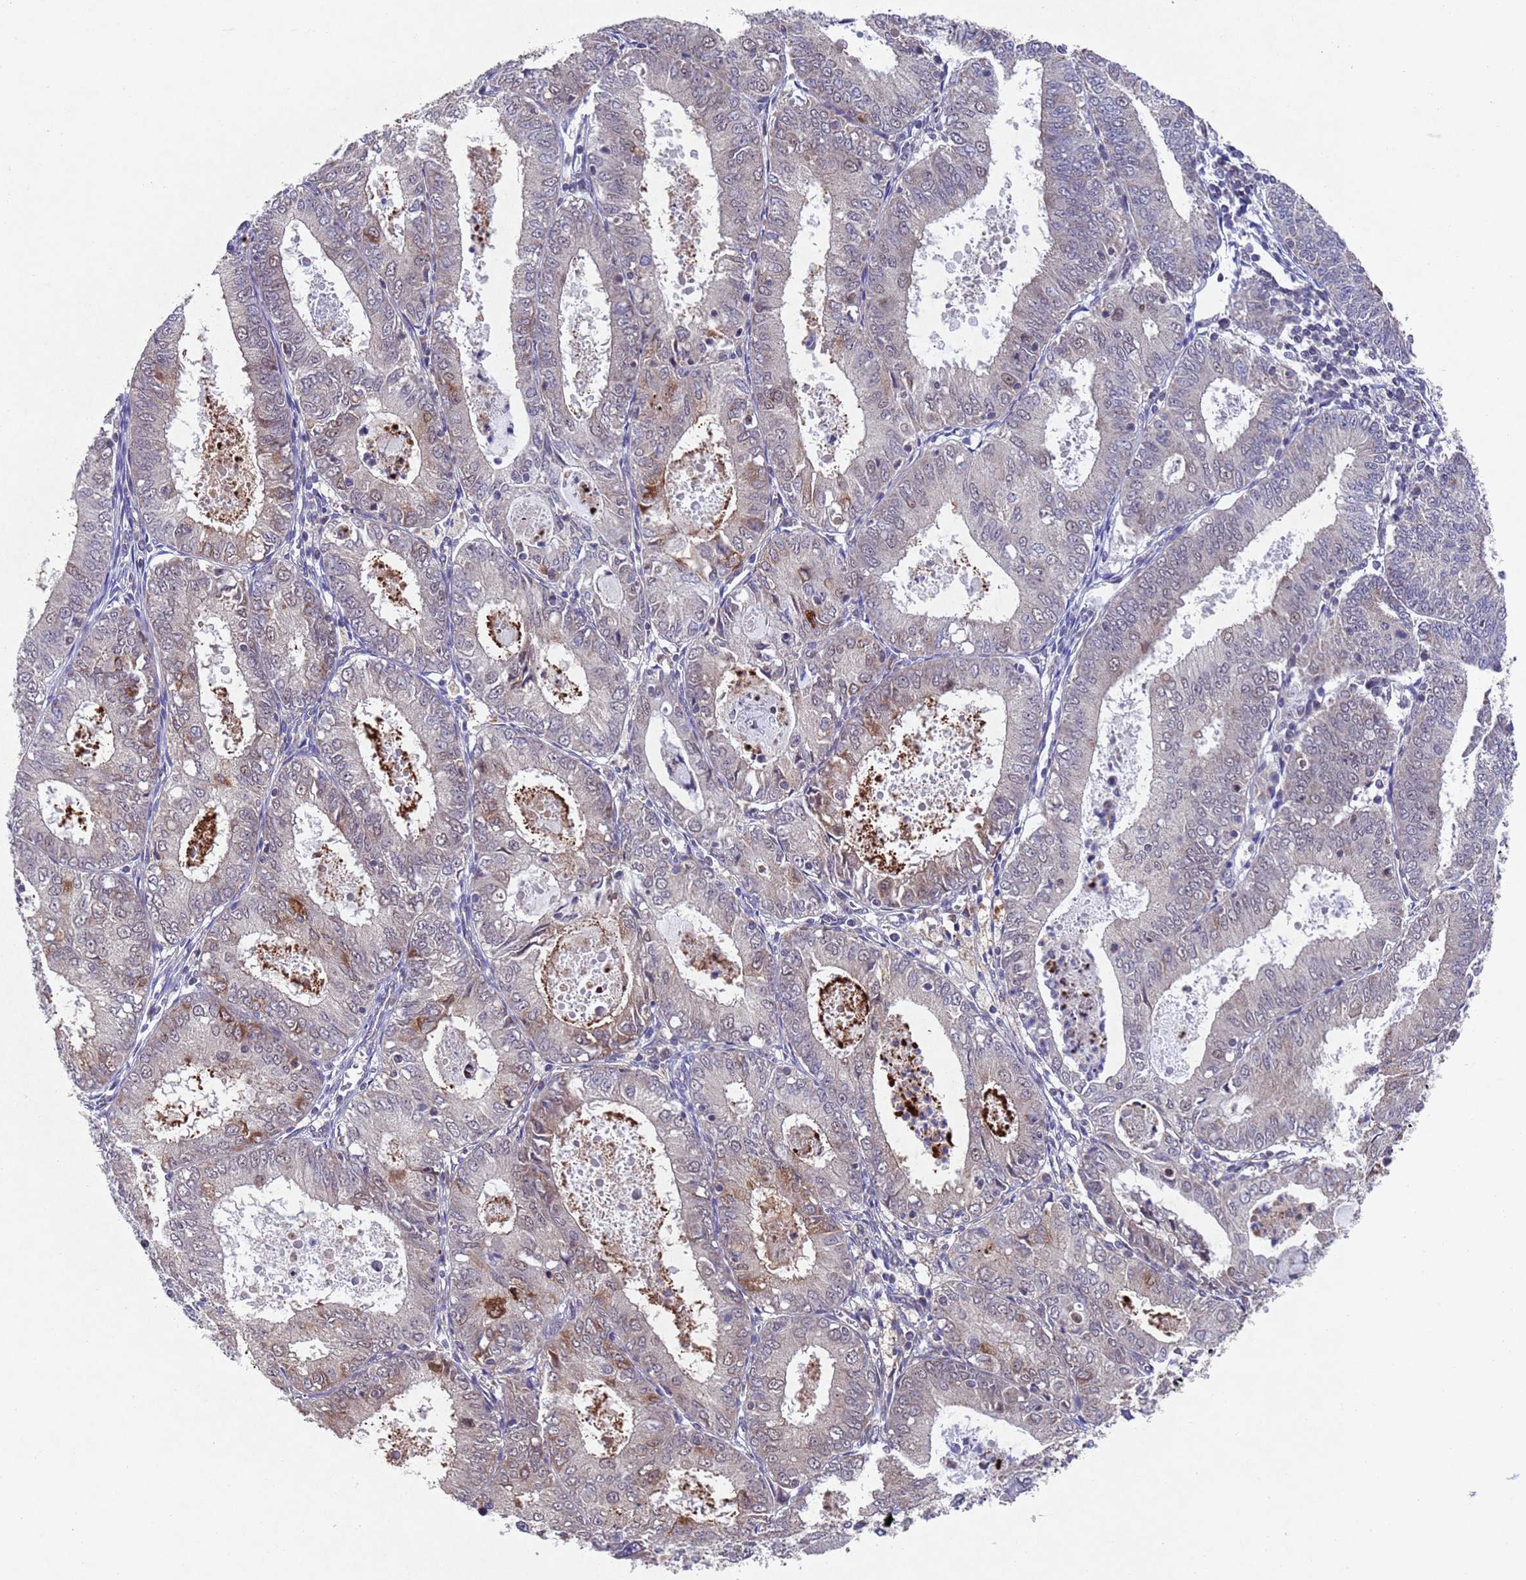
{"staining": {"intensity": "moderate", "quantity": "<25%", "location": "cytoplasmic/membranous,nuclear"}, "tissue": "endometrial cancer", "cell_type": "Tumor cells", "image_type": "cancer", "snomed": [{"axis": "morphology", "description": "Adenocarcinoma, NOS"}, {"axis": "topography", "description": "Endometrium"}], "caption": "Protein positivity by immunohistochemistry shows moderate cytoplasmic/membranous and nuclear staining in approximately <25% of tumor cells in adenocarcinoma (endometrial).", "gene": "TBK1", "patient": {"sex": "female", "age": 57}}